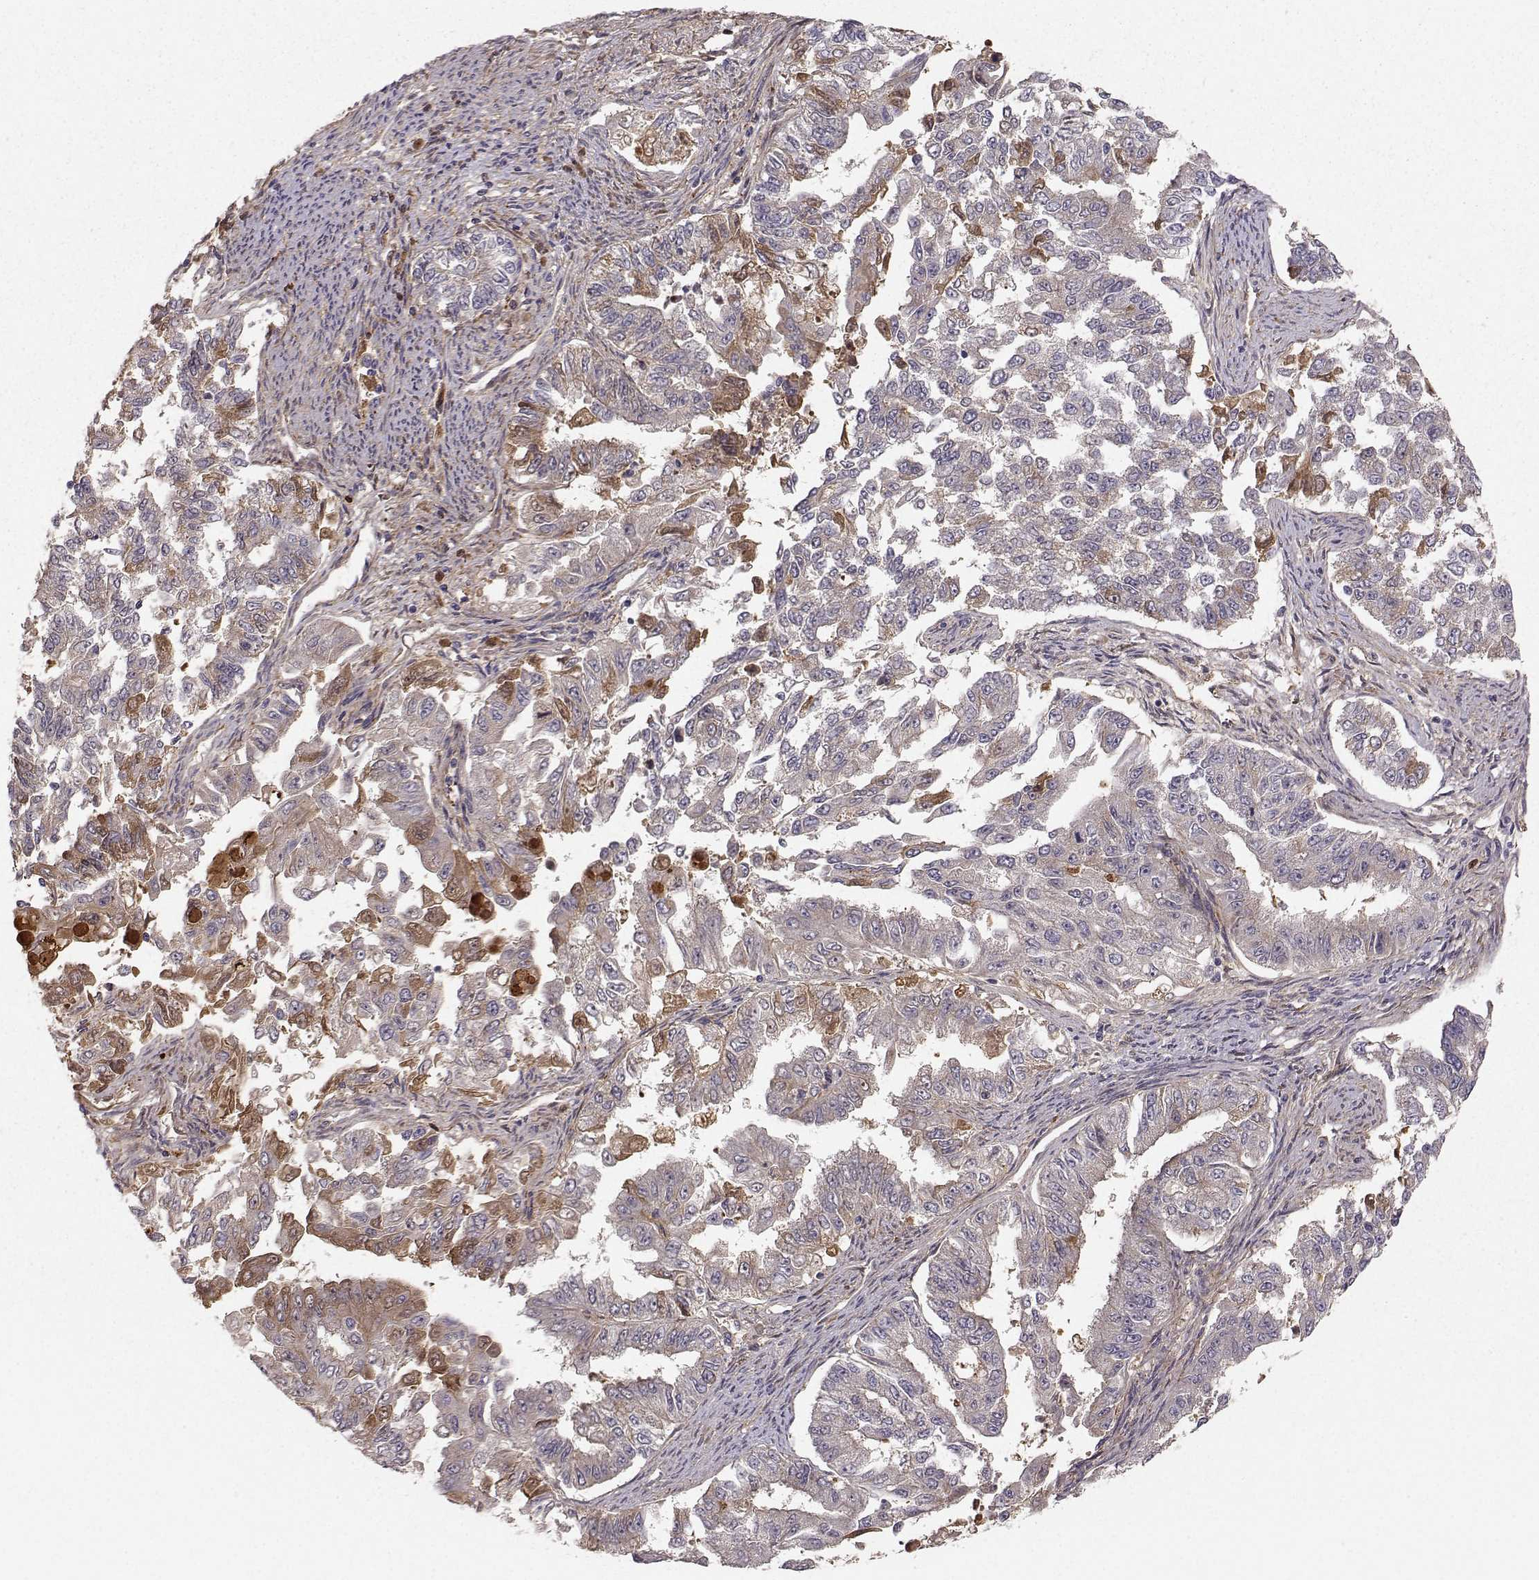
{"staining": {"intensity": "moderate", "quantity": "<25%", "location": "cytoplasmic/membranous"}, "tissue": "endometrial cancer", "cell_type": "Tumor cells", "image_type": "cancer", "snomed": [{"axis": "morphology", "description": "Adenocarcinoma, NOS"}, {"axis": "topography", "description": "Uterus"}], "caption": "This micrograph shows immunohistochemistry staining of human endometrial adenocarcinoma, with low moderate cytoplasmic/membranous expression in approximately <25% of tumor cells.", "gene": "WNT6", "patient": {"sex": "female", "age": 59}}